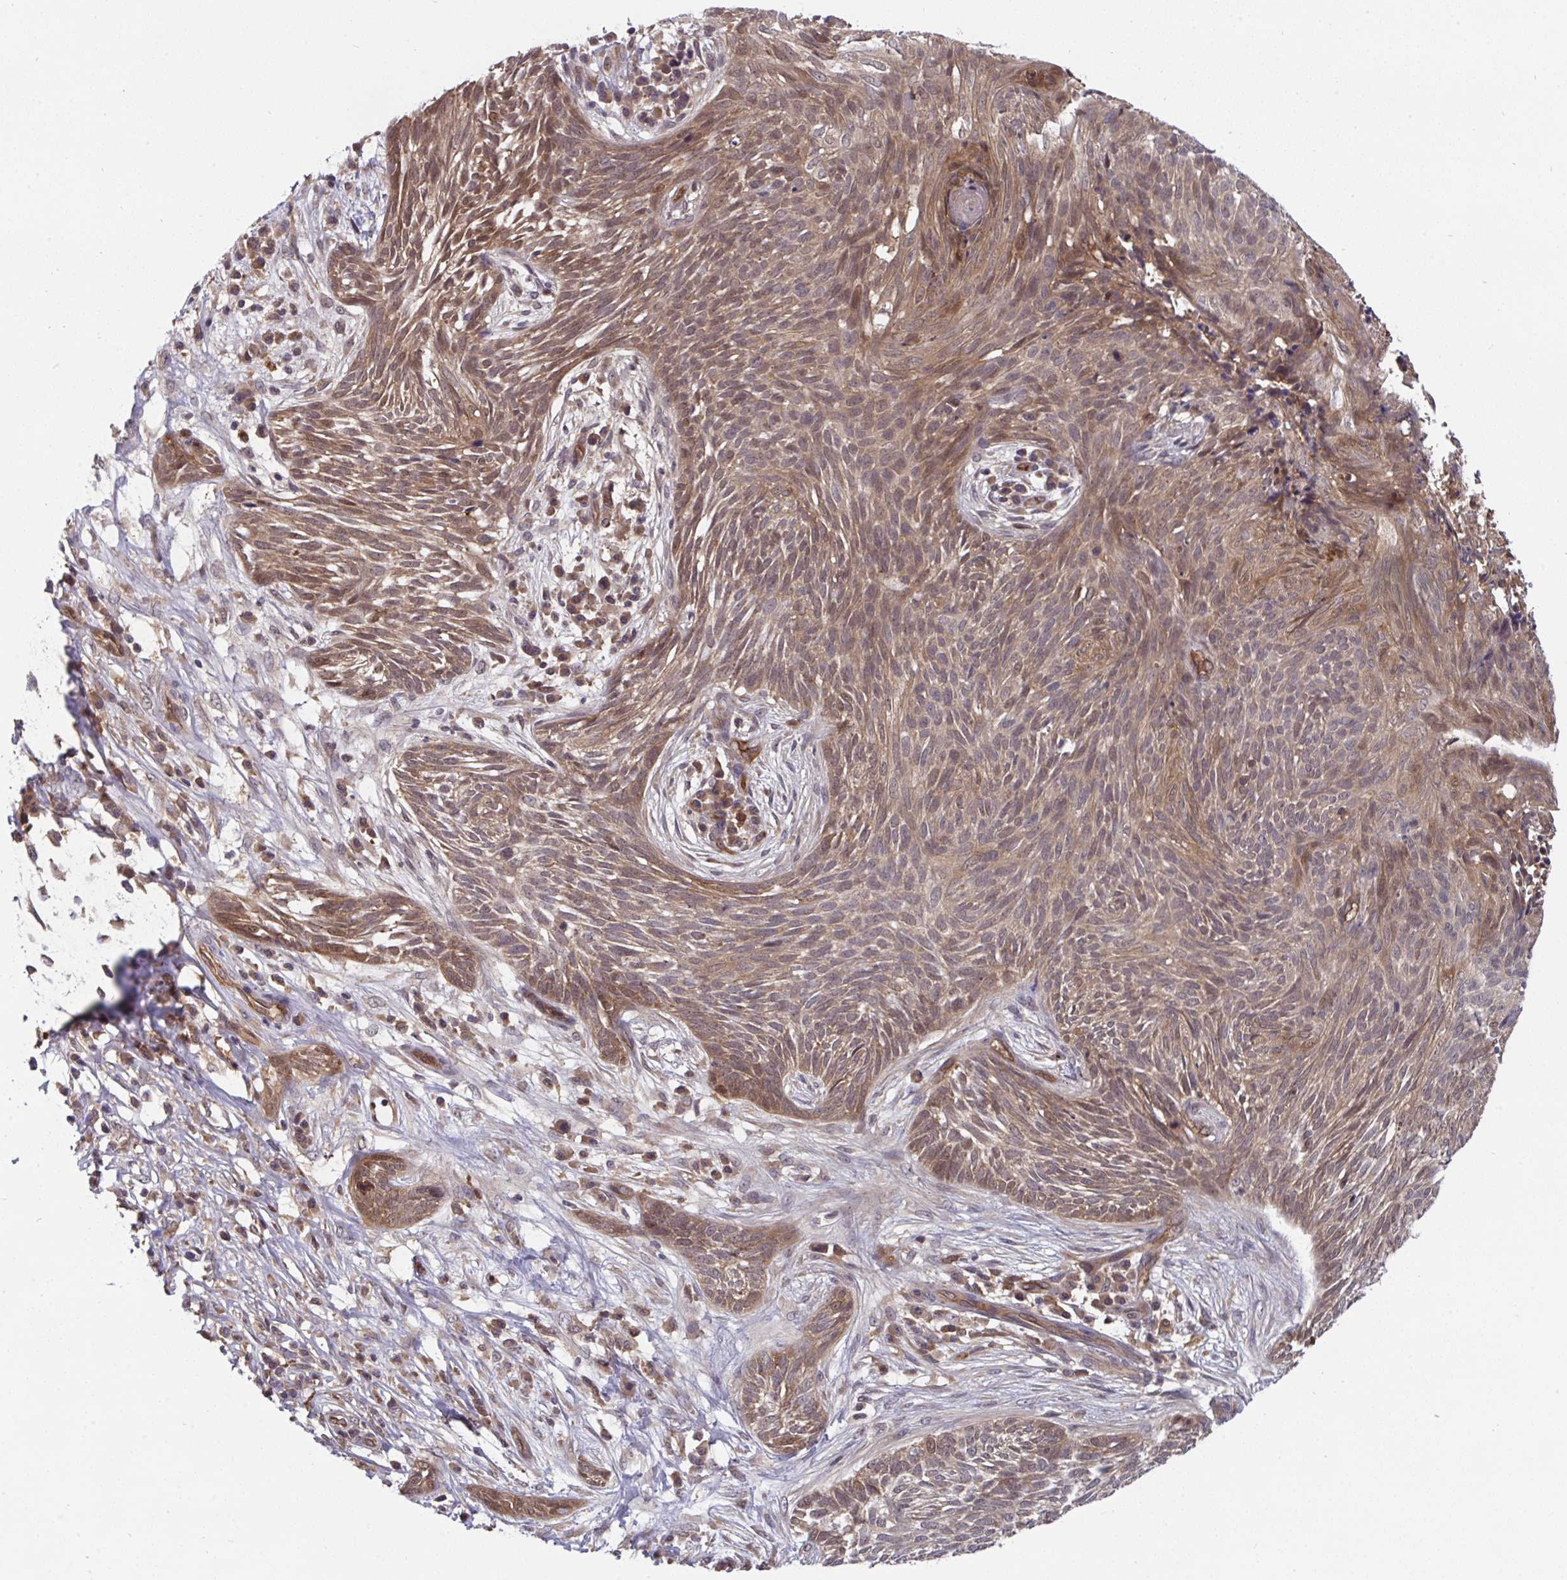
{"staining": {"intensity": "moderate", "quantity": ">75%", "location": "cytoplasmic/membranous,nuclear"}, "tissue": "skin cancer", "cell_type": "Tumor cells", "image_type": "cancer", "snomed": [{"axis": "morphology", "description": "Basal cell carcinoma"}, {"axis": "topography", "description": "Skin"}, {"axis": "topography", "description": "Skin, foot"}], "caption": "Skin cancer (basal cell carcinoma) tissue reveals moderate cytoplasmic/membranous and nuclear staining in approximately >75% of tumor cells", "gene": "TIGAR", "patient": {"sex": "female", "age": 86}}